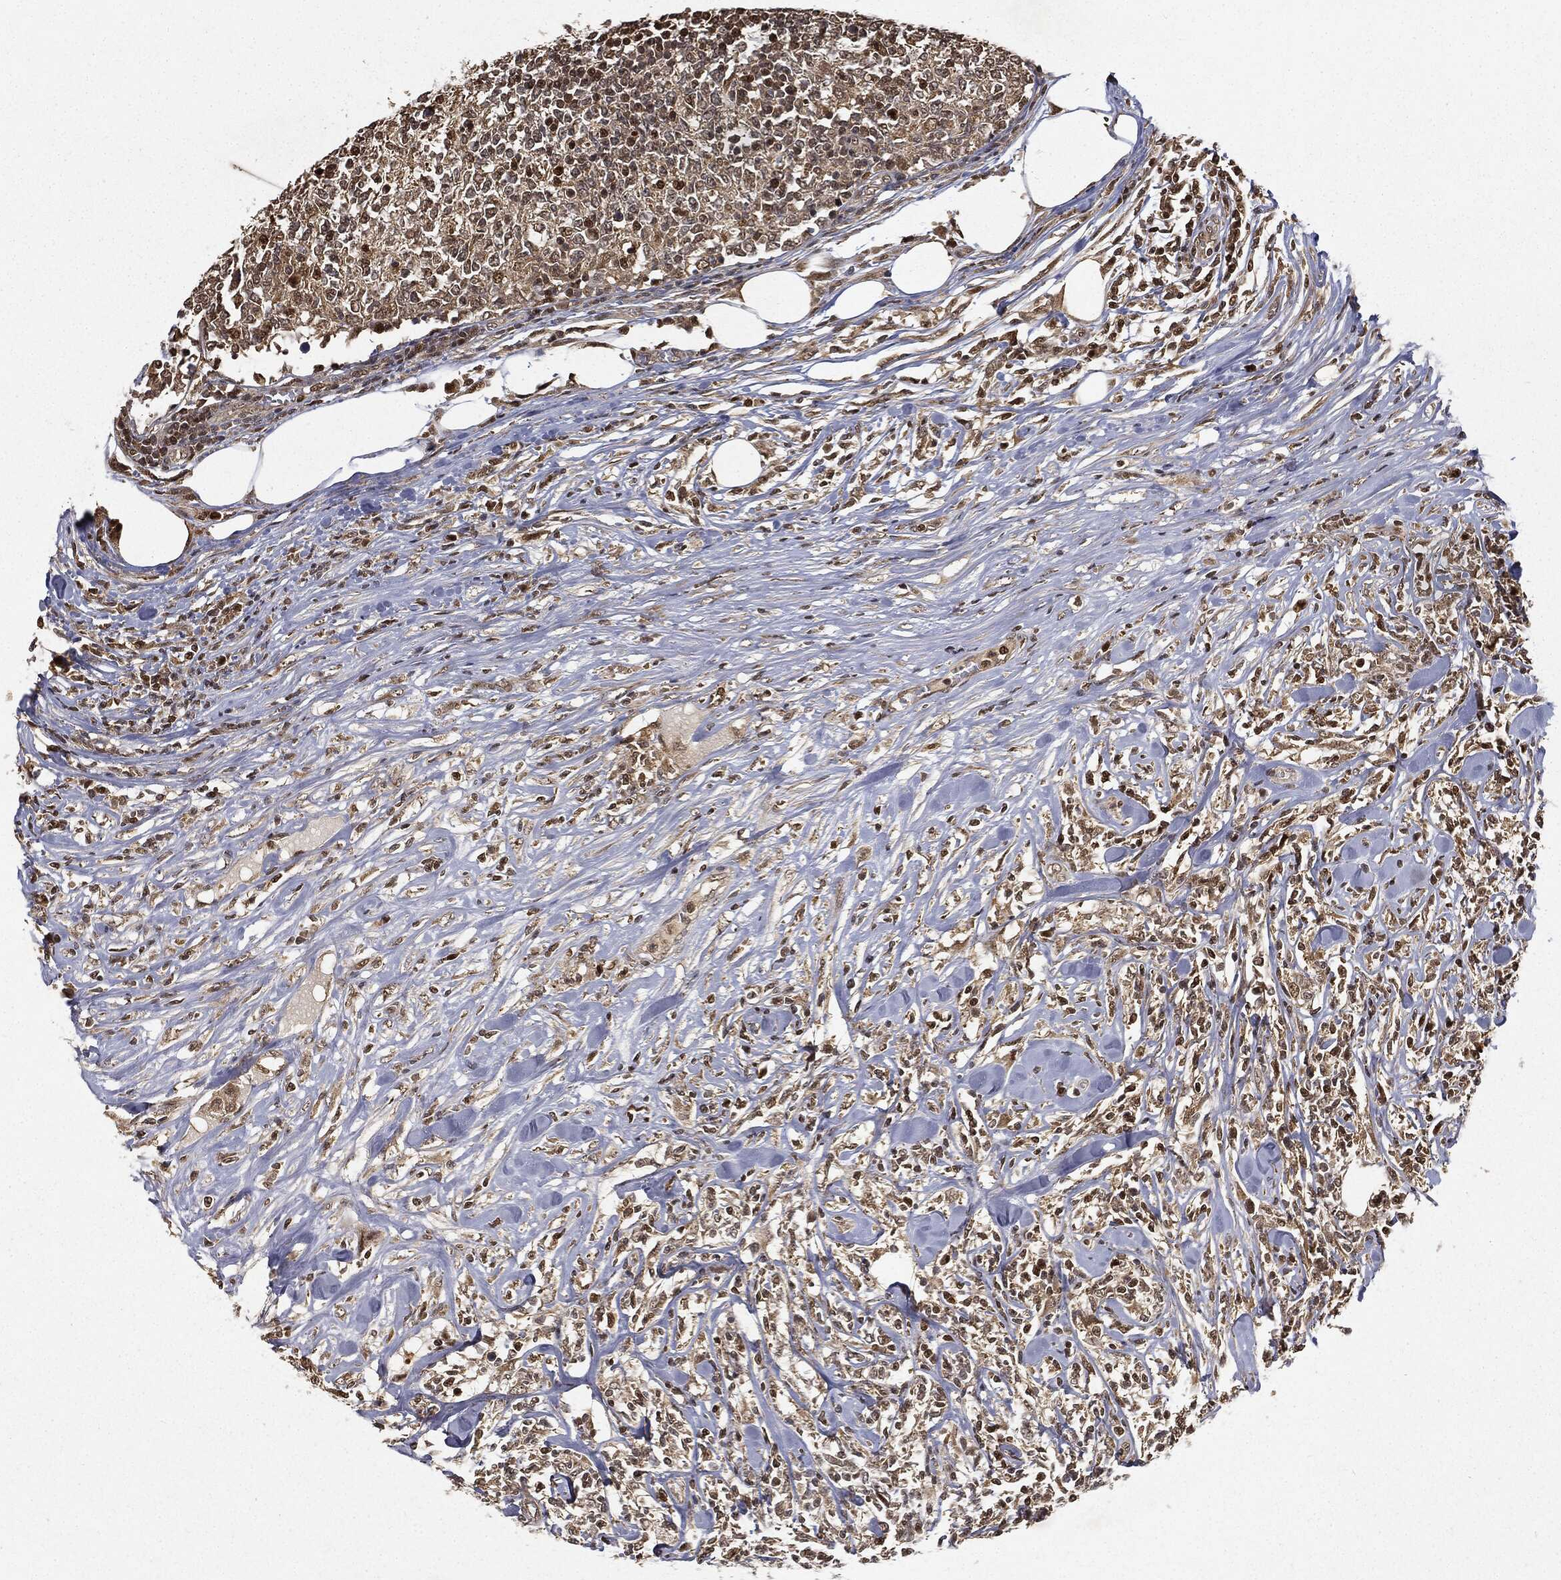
{"staining": {"intensity": "moderate", "quantity": "25%-75%", "location": "cytoplasmic/membranous,nuclear"}, "tissue": "lymphoma", "cell_type": "Tumor cells", "image_type": "cancer", "snomed": [{"axis": "morphology", "description": "Malignant lymphoma, non-Hodgkin's type, High grade"}, {"axis": "topography", "description": "Lymph node"}], "caption": "The image exhibits staining of lymphoma, revealing moderate cytoplasmic/membranous and nuclear protein staining (brown color) within tumor cells.", "gene": "ZNHIT6", "patient": {"sex": "female", "age": 84}}